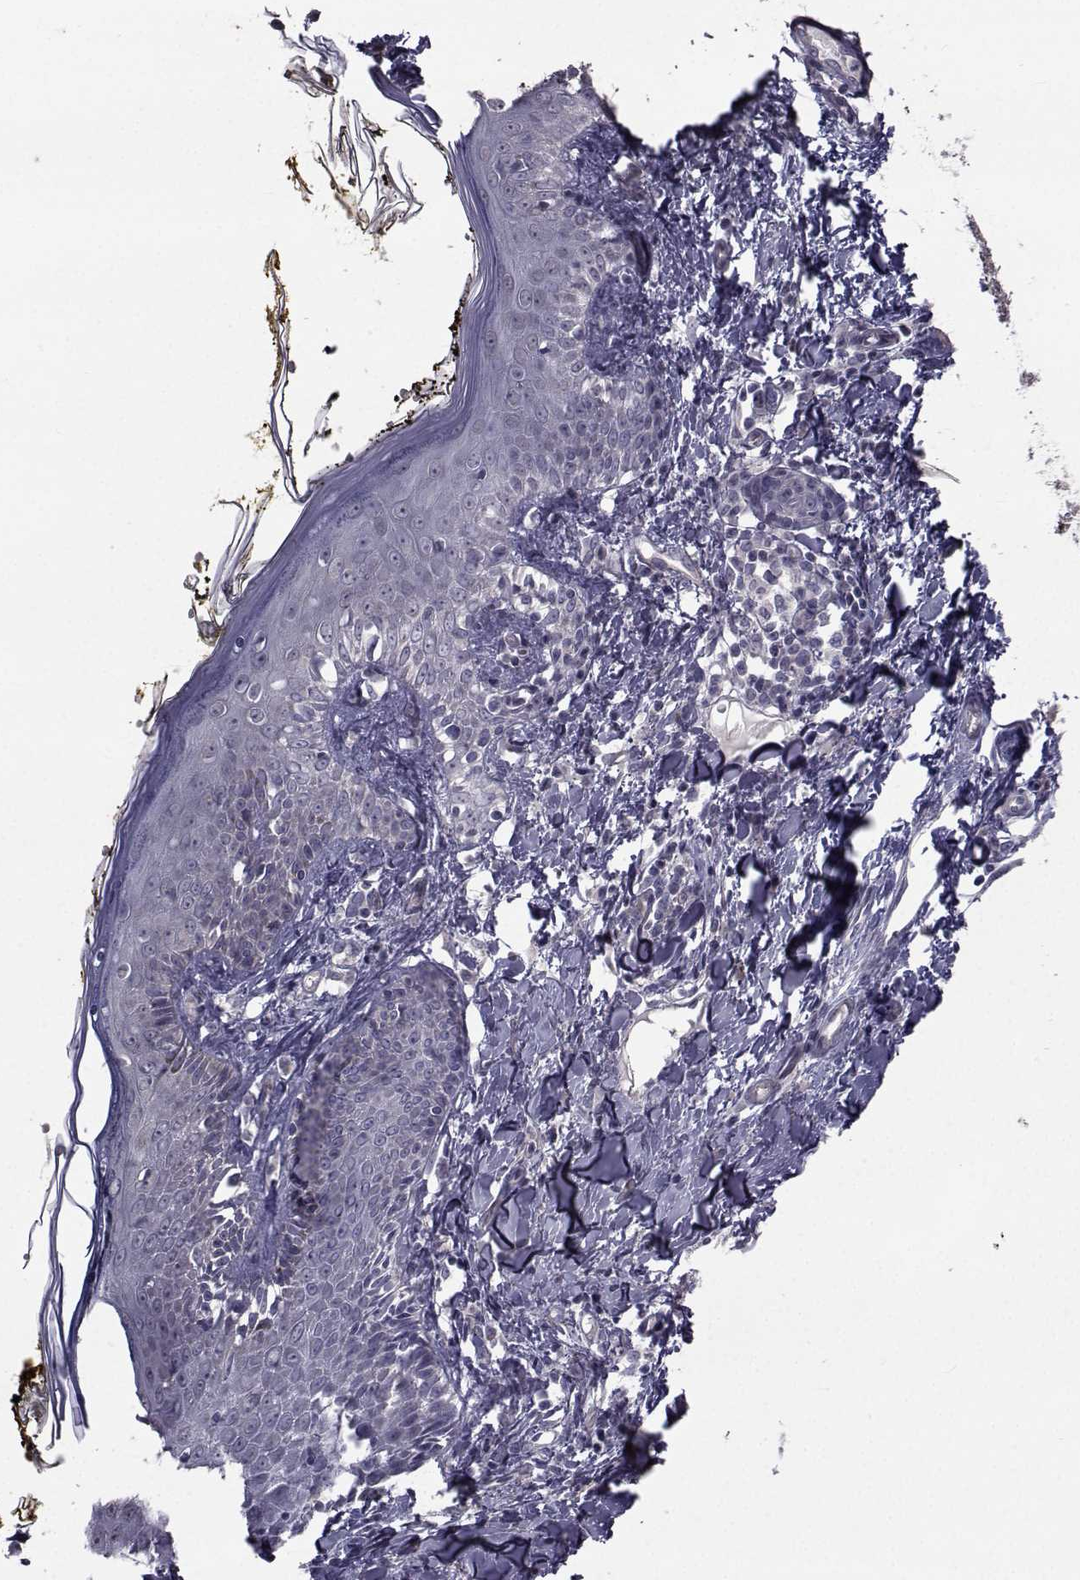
{"staining": {"intensity": "negative", "quantity": "none", "location": "none"}, "tissue": "skin", "cell_type": "Fibroblasts", "image_type": "normal", "snomed": [{"axis": "morphology", "description": "Normal tissue, NOS"}, {"axis": "topography", "description": "Skin"}], "caption": "Immunohistochemistry photomicrograph of unremarkable skin stained for a protein (brown), which demonstrates no positivity in fibroblasts. Nuclei are stained in blue.", "gene": "CFAP74", "patient": {"sex": "male", "age": 76}}